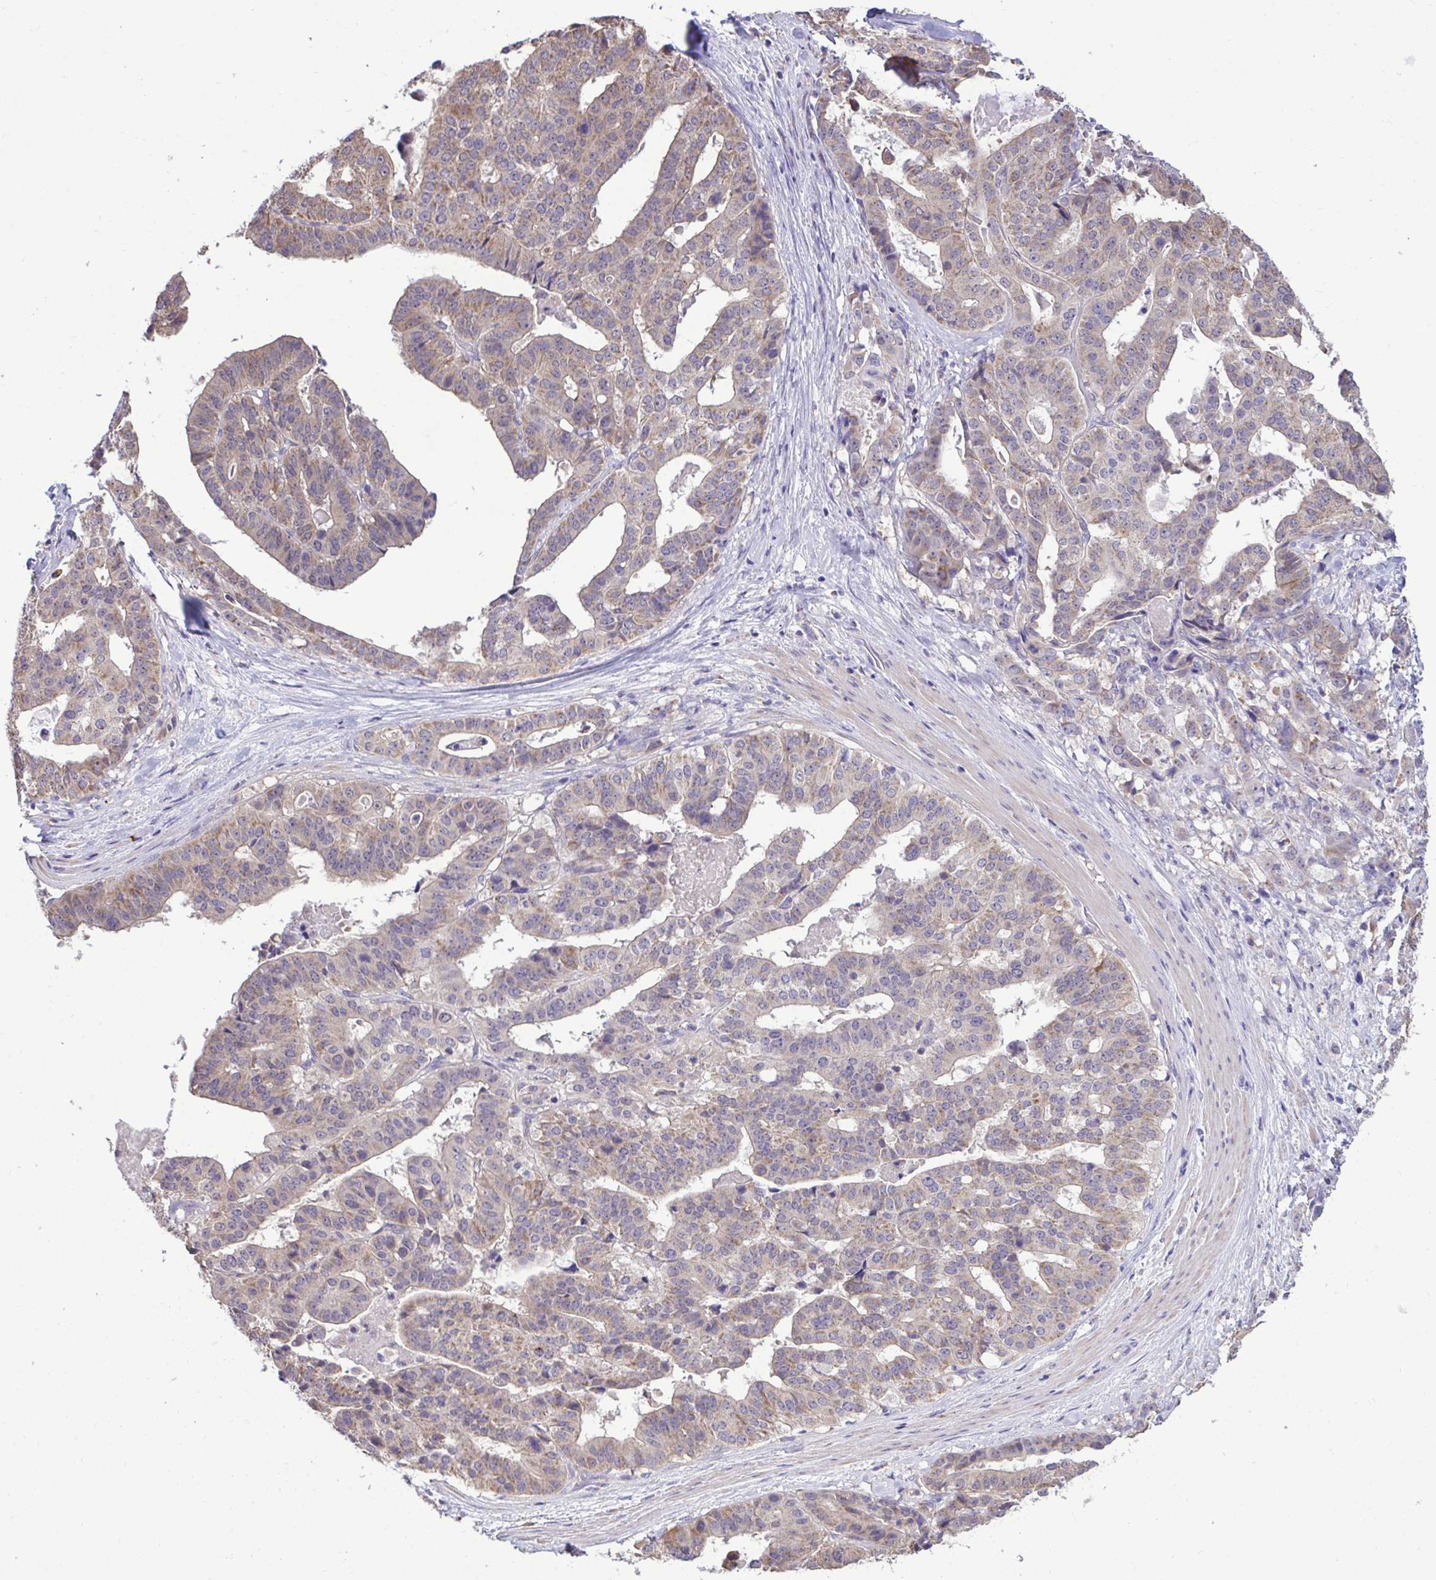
{"staining": {"intensity": "weak", "quantity": "25%-75%", "location": "cytoplasmic/membranous"}, "tissue": "stomach cancer", "cell_type": "Tumor cells", "image_type": "cancer", "snomed": [{"axis": "morphology", "description": "Adenocarcinoma, NOS"}, {"axis": "topography", "description": "Stomach"}], "caption": "Protein expression by IHC reveals weak cytoplasmic/membranous expression in about 25%-75% of tumor cells in stomach cancer (adenocarcinoma).", "gene": "SARS2", "patient": {"sex": "male", "age": 48}}